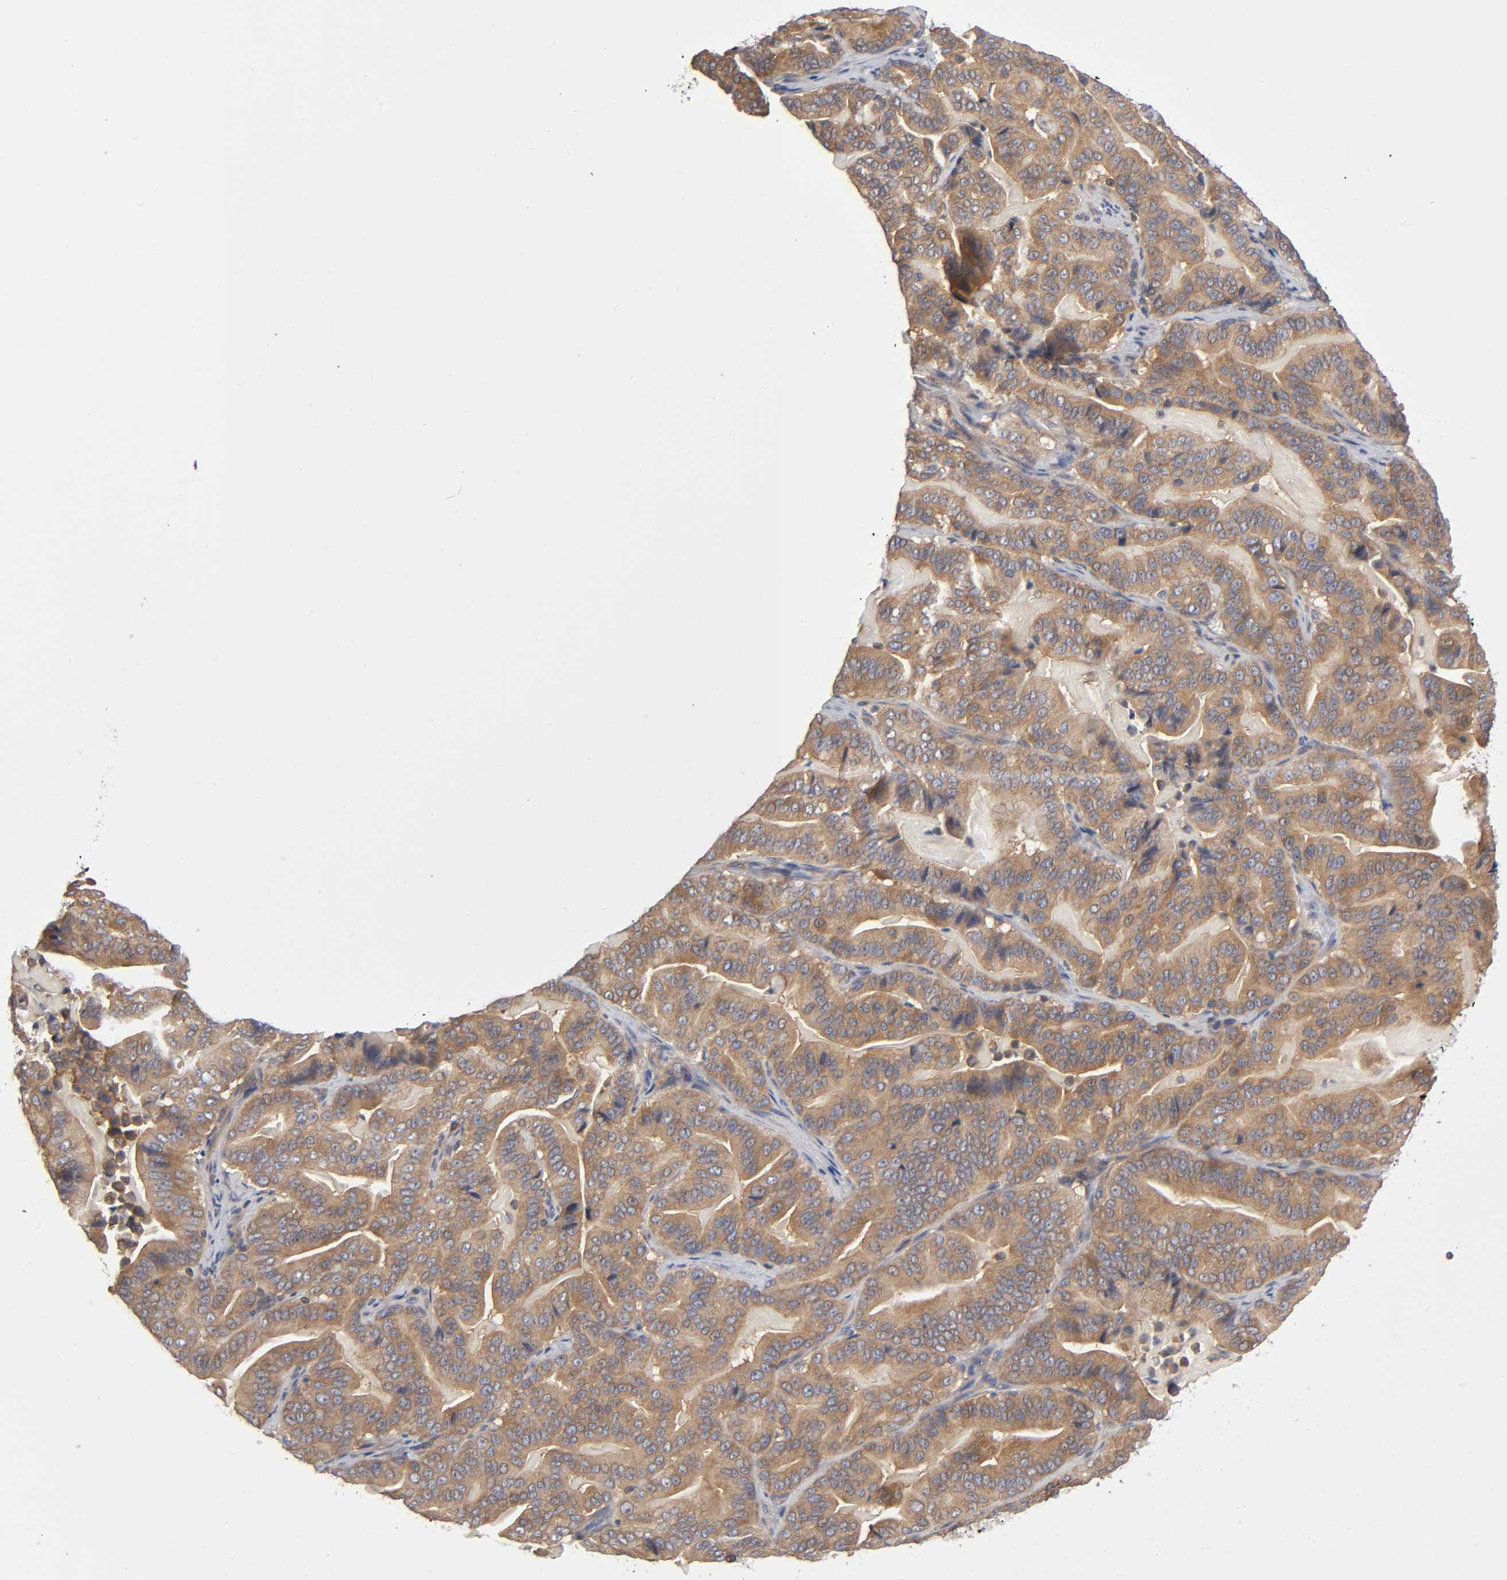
{"staining": {"intensity": "moderate", "quantity": ">75%", "location": "cytoplasmic/membranous"}, "tissue": "pancreatic cancer", "cell_type": "Tumor cells", "image_type": "cancer", "snomed": [{"axis": "morphology", "description": "Adenocarcinoma, NOS"}, {"axis": "topography", "description": "Pancreas"}], "caption": "DAB immunohistochemical staining of human pancreatic cancer (adenocarcinoma) exhibits moderate cytoplasmic/membranous protein expression in approximately >75% of tumor cells.", "gene": "STRN3", "patient": {"sex": "male", "age": 63}}